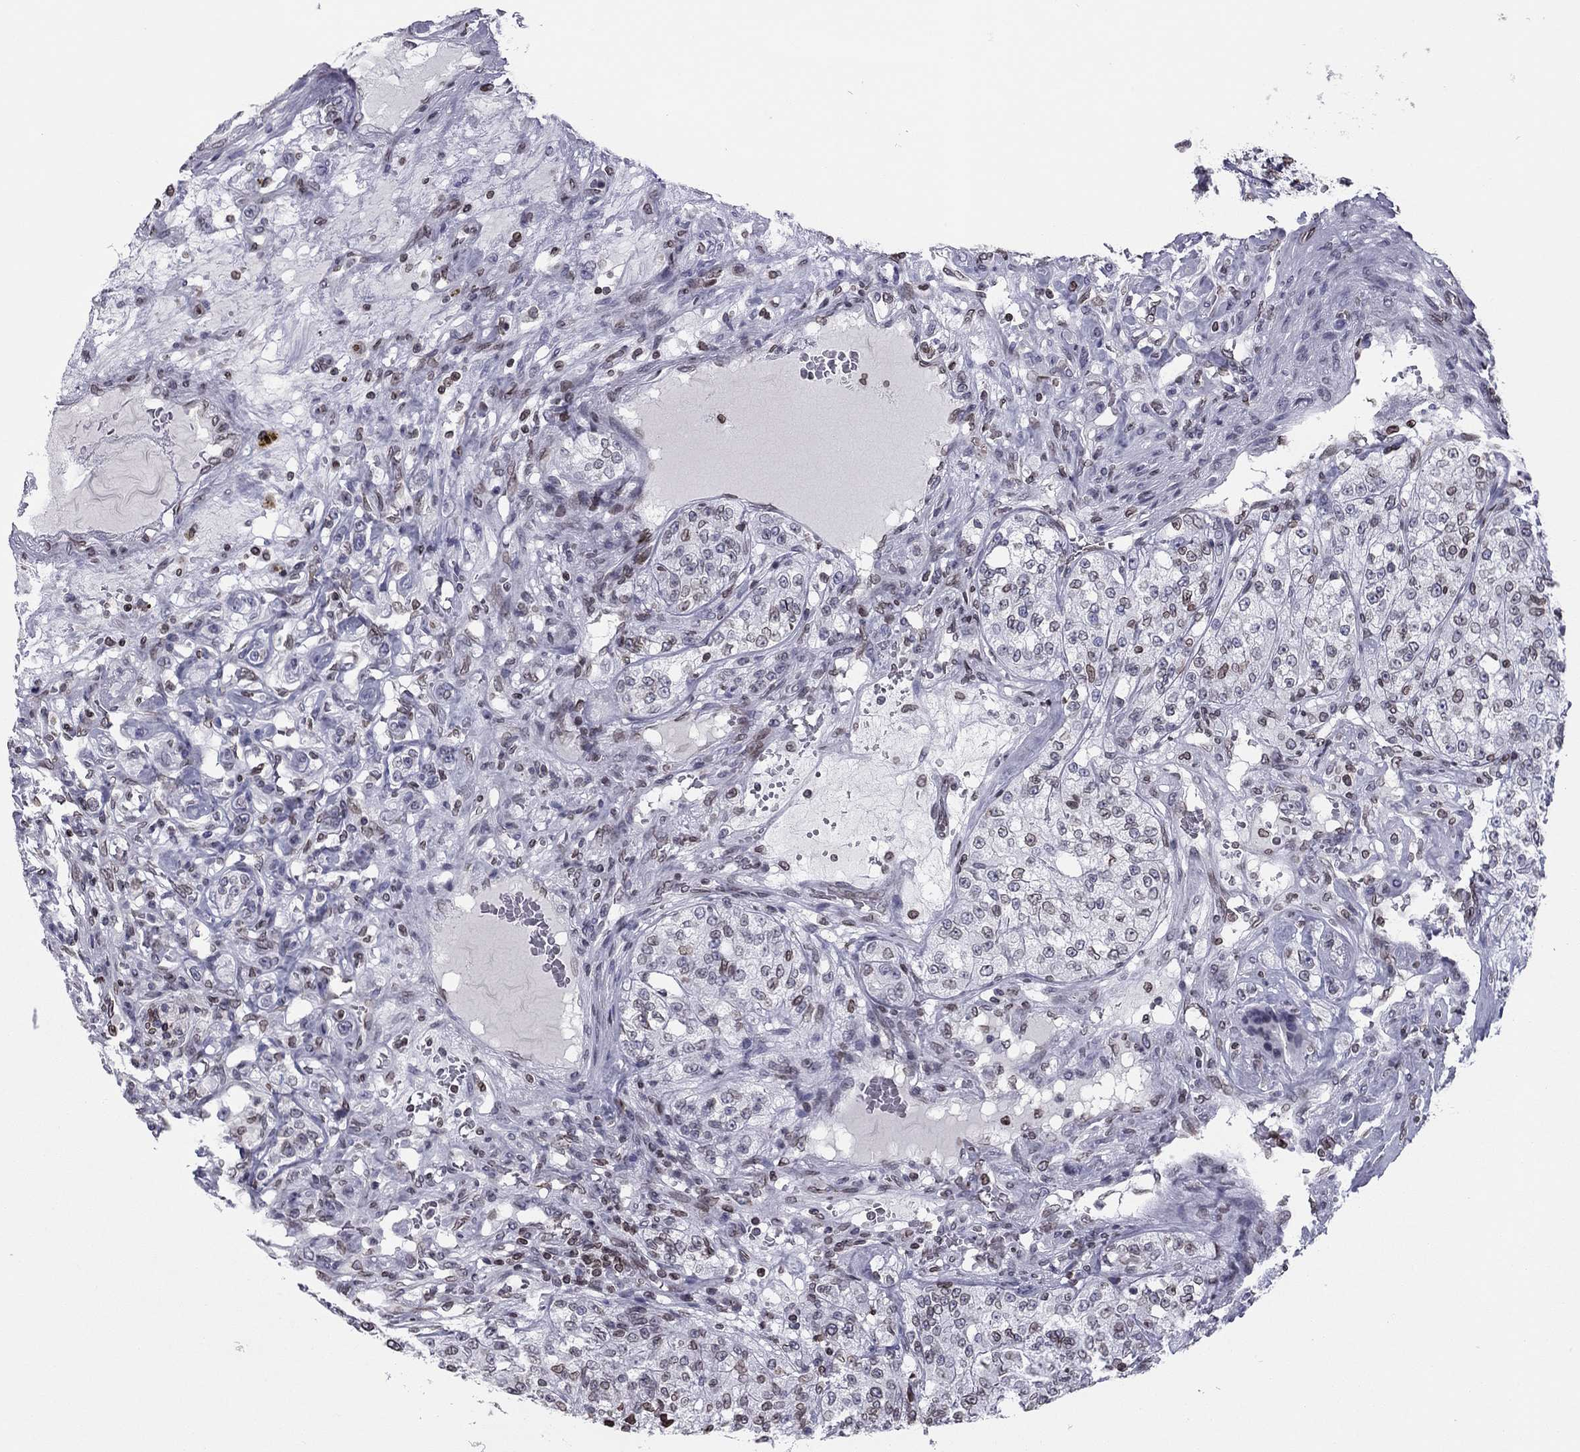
{"staining": {"intensity": "moderate", "quantity": "<25%", "location": "cytoplasmic/membranous,nuclear"}, "tissue": "renal cancer", "cell_type": "Tumor cells", "image_type": "cancer", "snomed": [{"axis": "morphology", "description": "Adenocarcinoma, NOS"}, {"axis": "topography", "description": "Kidney"}], "caption": "Renal cancer (adenocarcinoma) tissue exhibits moderate cytoplasmic/membranous and nuclear staining in approximately <25% of tumor cells, visualized by immunohistochemistry.", "gene": "ESPL1", "patient": {"sex": "female", "age": 63}}